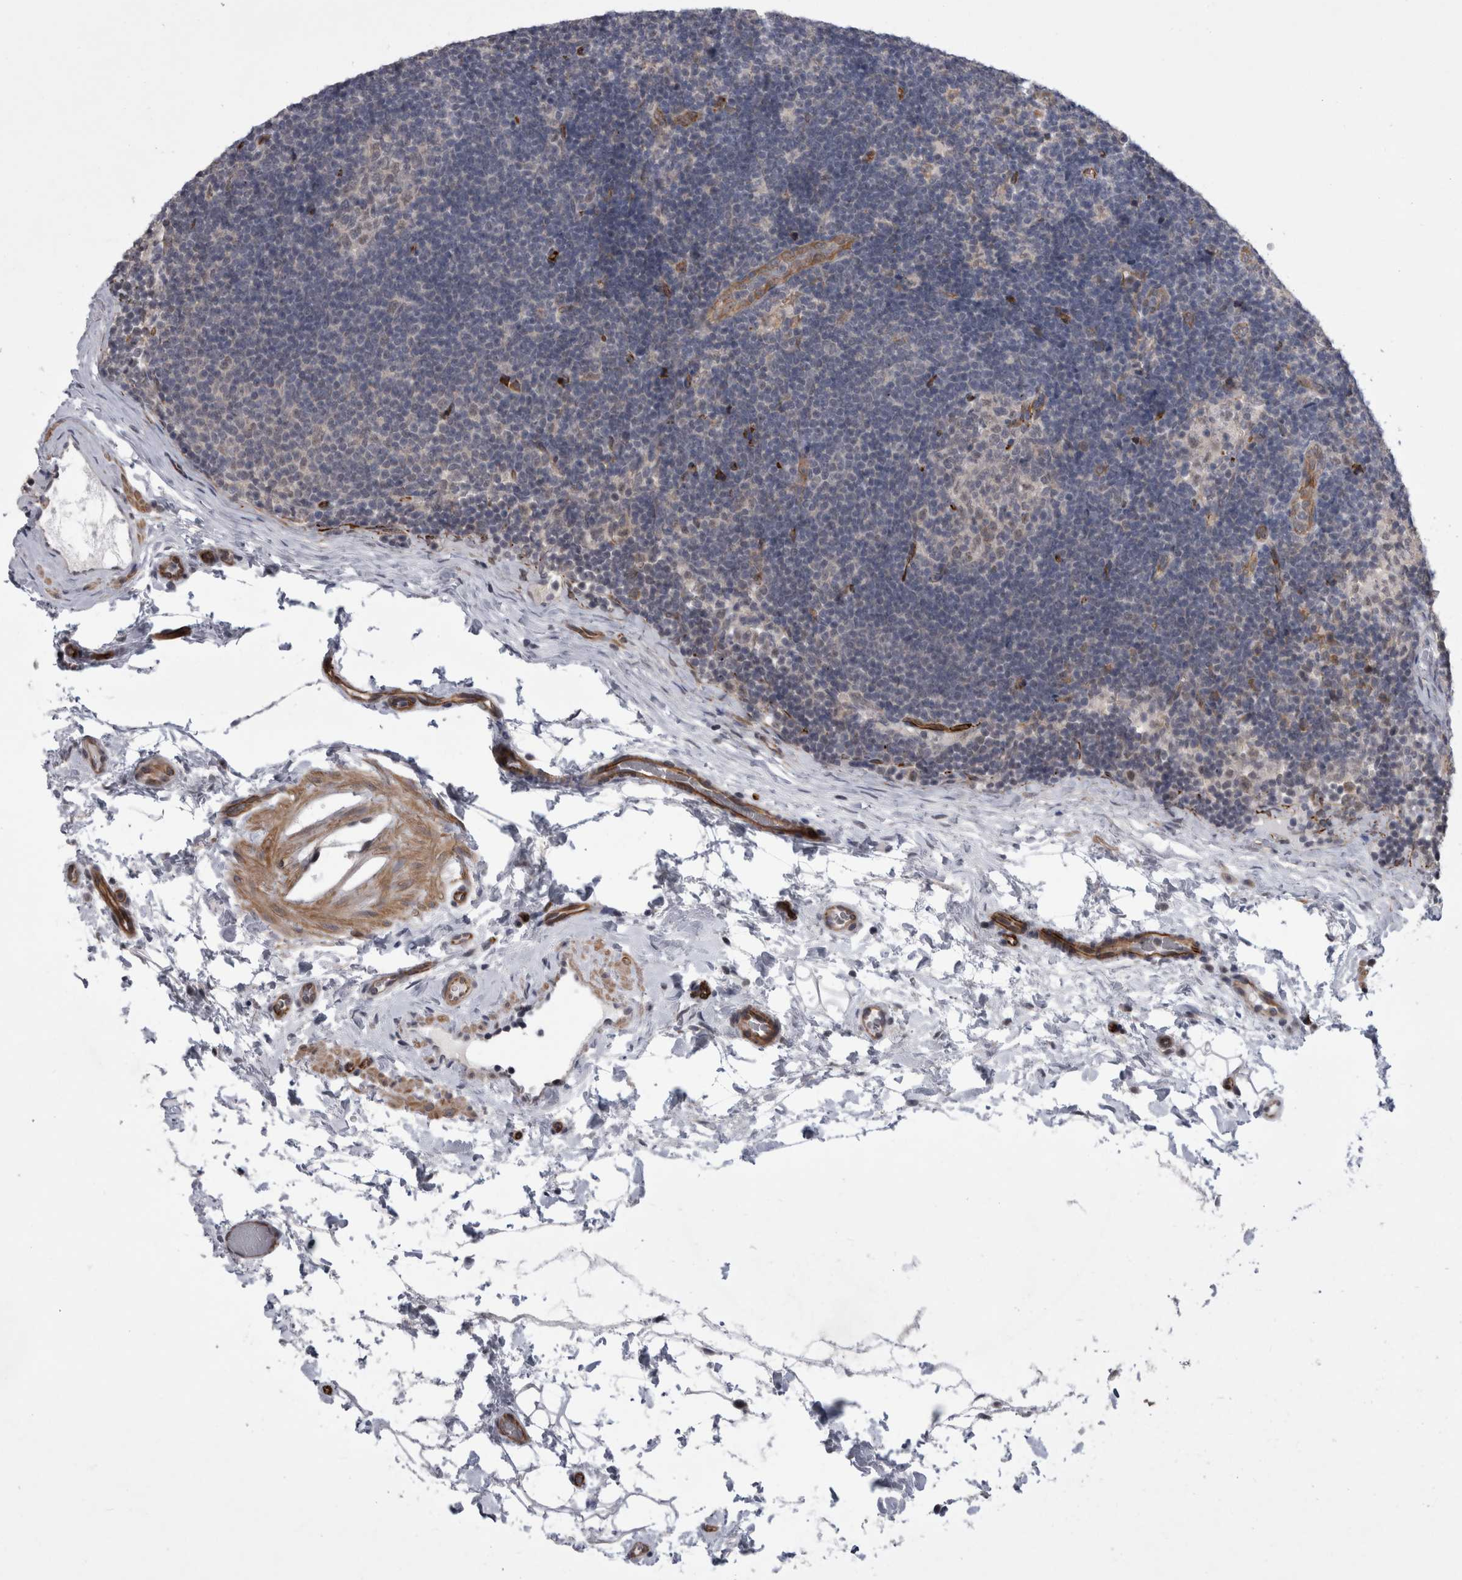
{"staining": {"intensity": "negative", "quantity": "none", "location": "none"}, "tissue": "lymph node", "cell_type": "Germinal center cells", "image_type": "normal", "snomed": [{"axis": "morphology", "description": "Normal tissue, NOS"}, {"axis": "topography", "description": "Lymph node"}], "caption": "Immunohistochemistry micrograph of unremarkable human lymph node stained for a protein (brown), which exhibits no positivity in germinal center cells. (Stains: DAB immunohistochemistry with hematoxylin counter stain, Microscopy: brightfield microscopy at high magnification).", "gene": "FAM83H", "patient": {"sex": "female", "age": 22}}